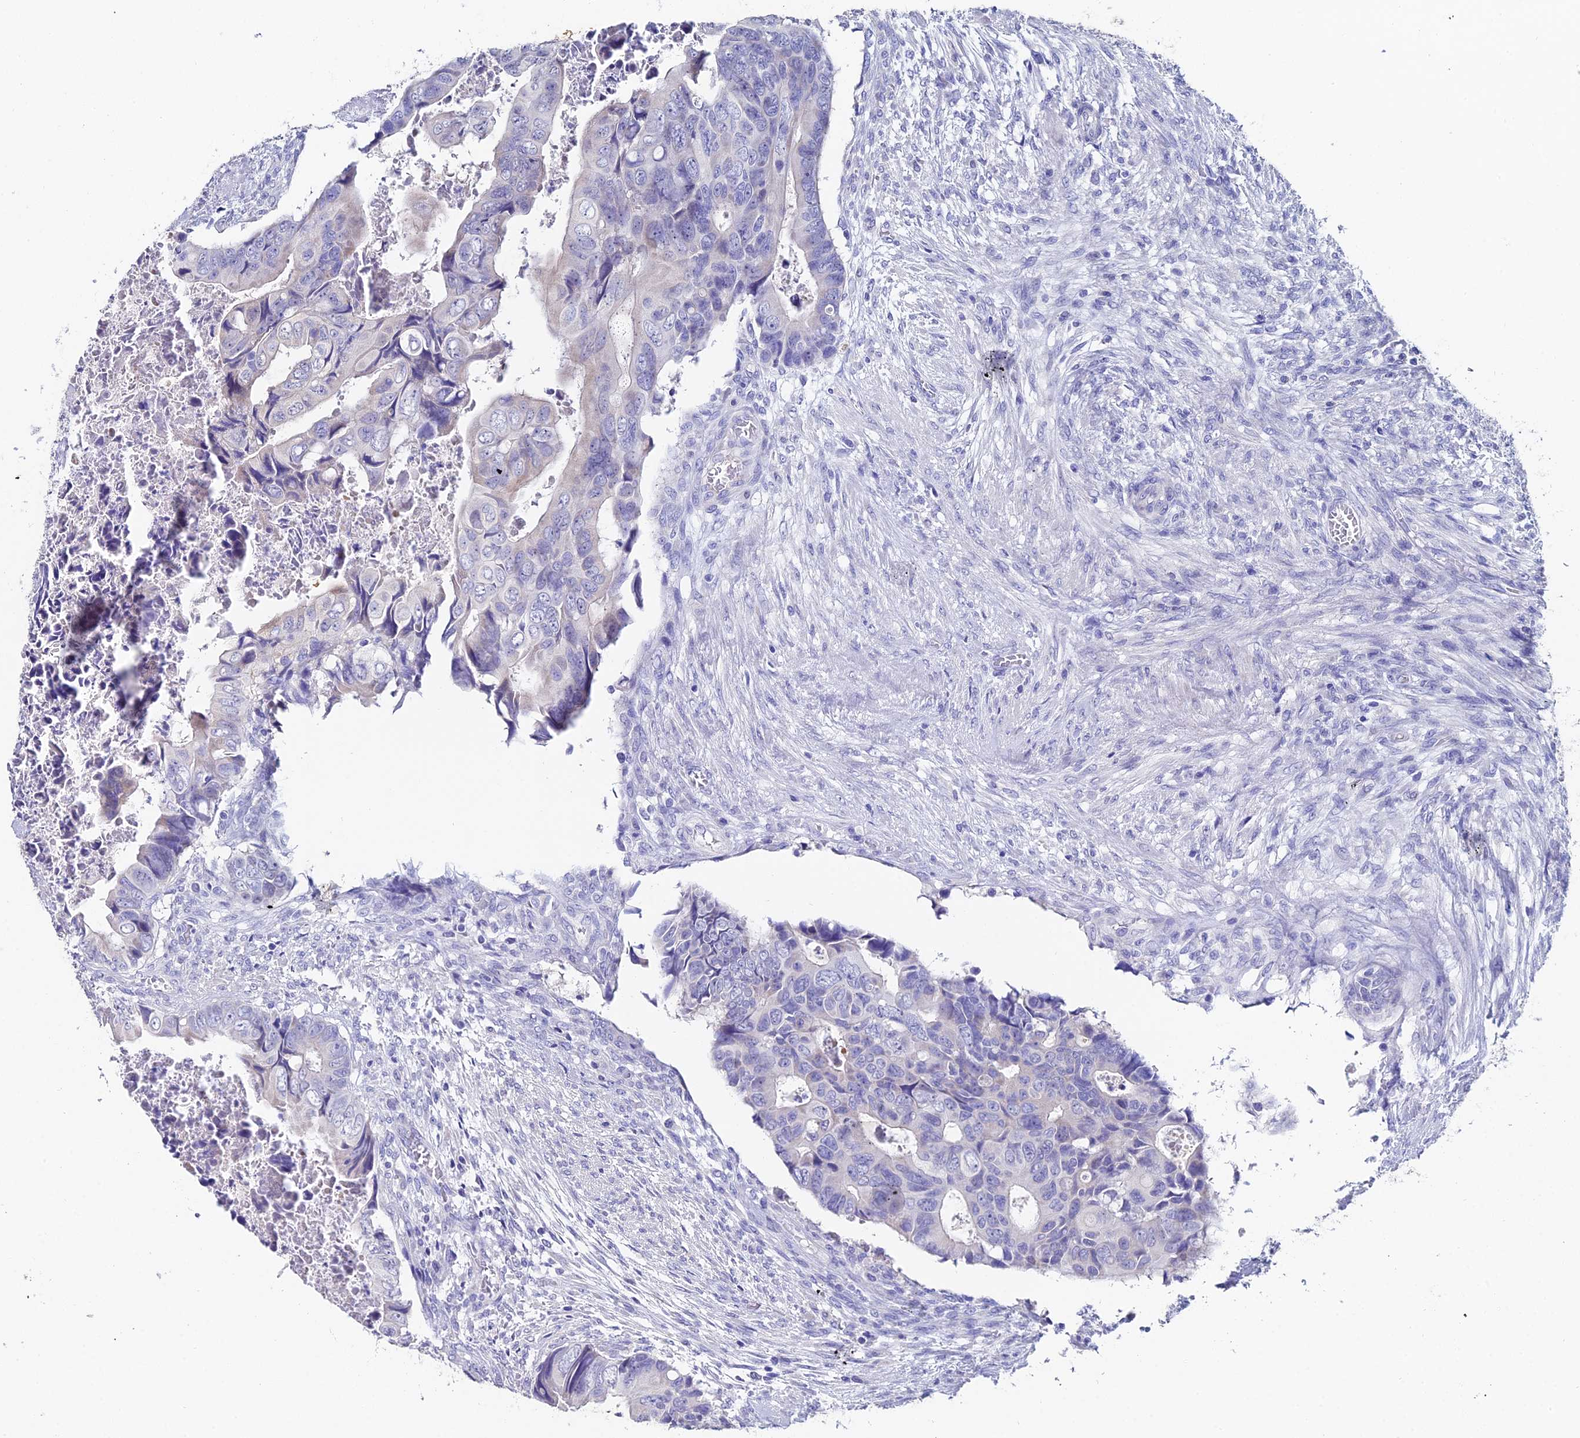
{"staining": {"intensity": "negative", "quantity": "none", "location": "none"}, "tissue": "colorectal cancer", "cell_type": "Tumor cells", "image_type": "cancer", "snomed": [{"axis": "morphology", "description": "Adenocarcinoma, NOS"}, {"axis": "topography", "description": "Rectum"}], "caption": "The histopathology image shows no significant staining in tumor cells of adenocarcinoma (colorectal).", "gene": "ESRRG", "patient": {"sex": "female", "age": 78}}